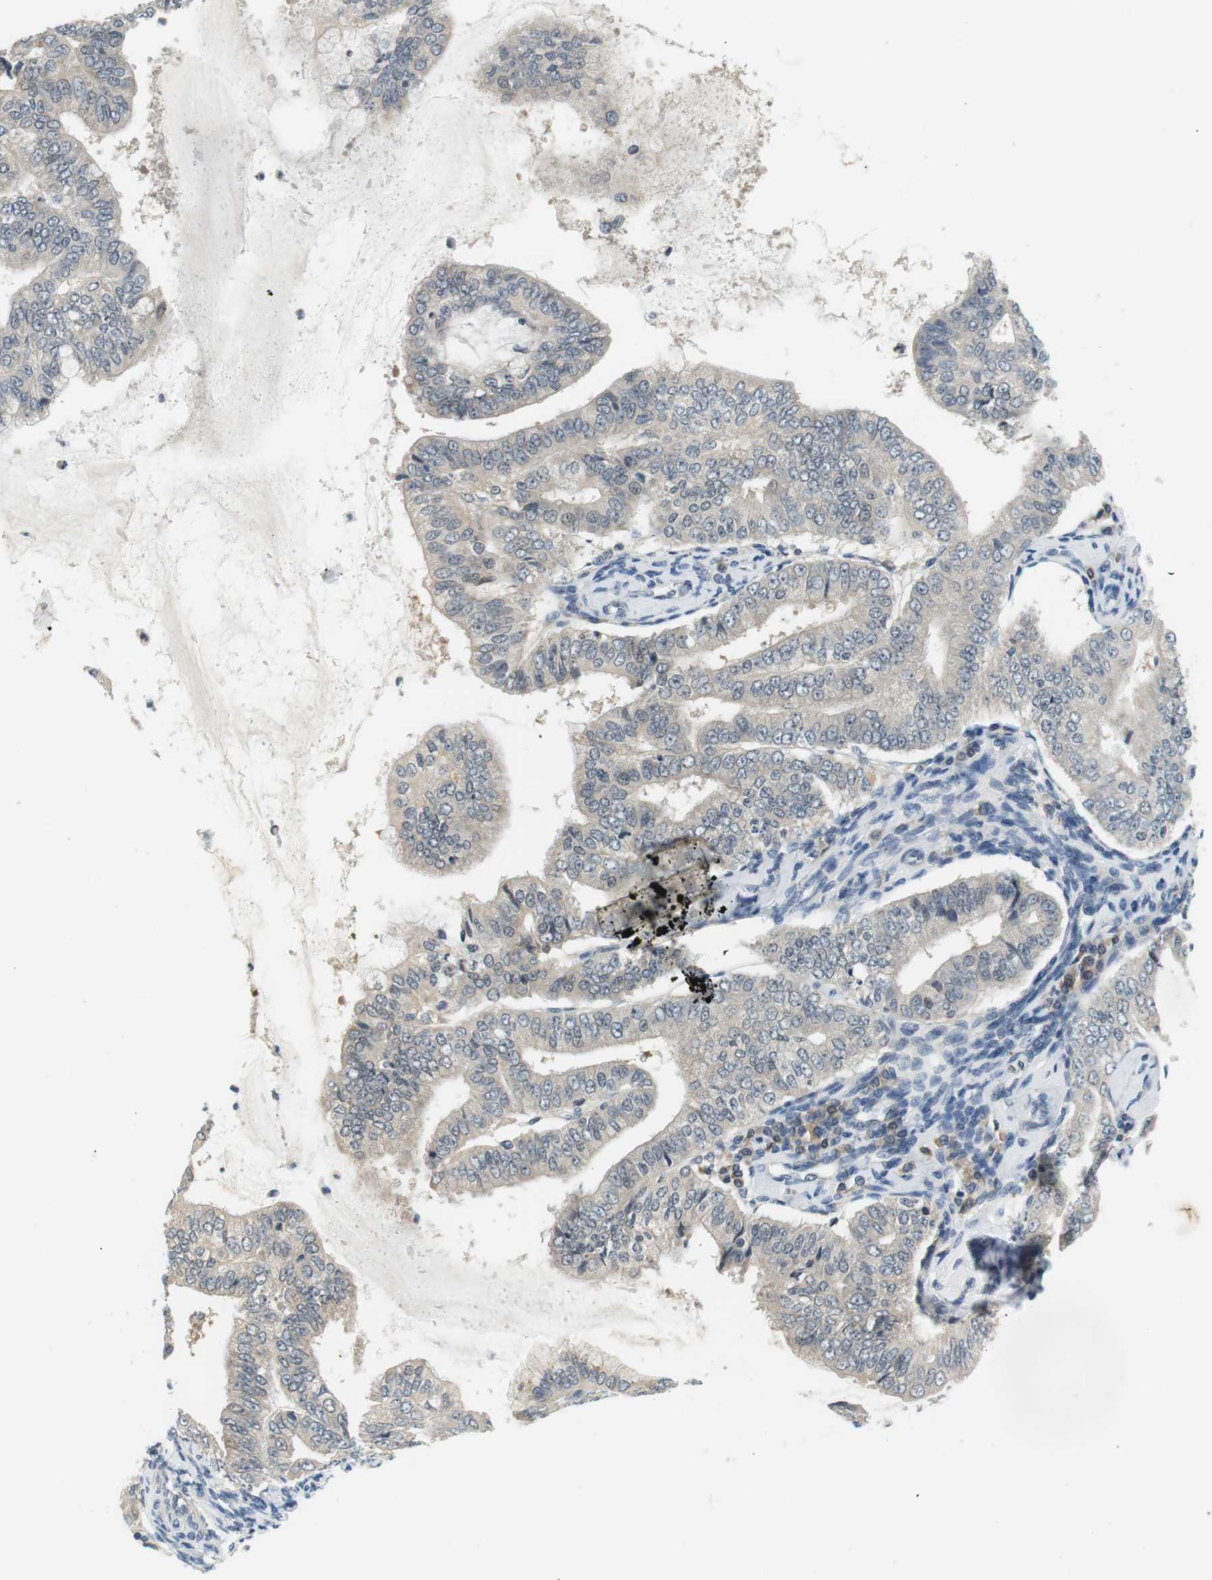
{"staining": {"intensity": "negative", "quantity": "none", "location": "none"}, "tissue": "endometrial cancer", "cell_type": "Tumor cells", "image_type": "cancer", "snomed": [{"axis": "morphology", "description": "Adenocarcinoma, NOS"}, {"axis": "topography", "description": "Endometrium"}], "caption": "Immunohistochemistry (IHC) image of human endometrial adenocarcinoma stained for a protein (brown), which displays no expression in tumor cells. The staining was performed using DAB to visualize the protein expression in brown, while the nuclei were stained in blue with hematoxylin (Magnification: 20x).", "gene": "WNT7A", "patient": {"sex": "female", "age": 63}}